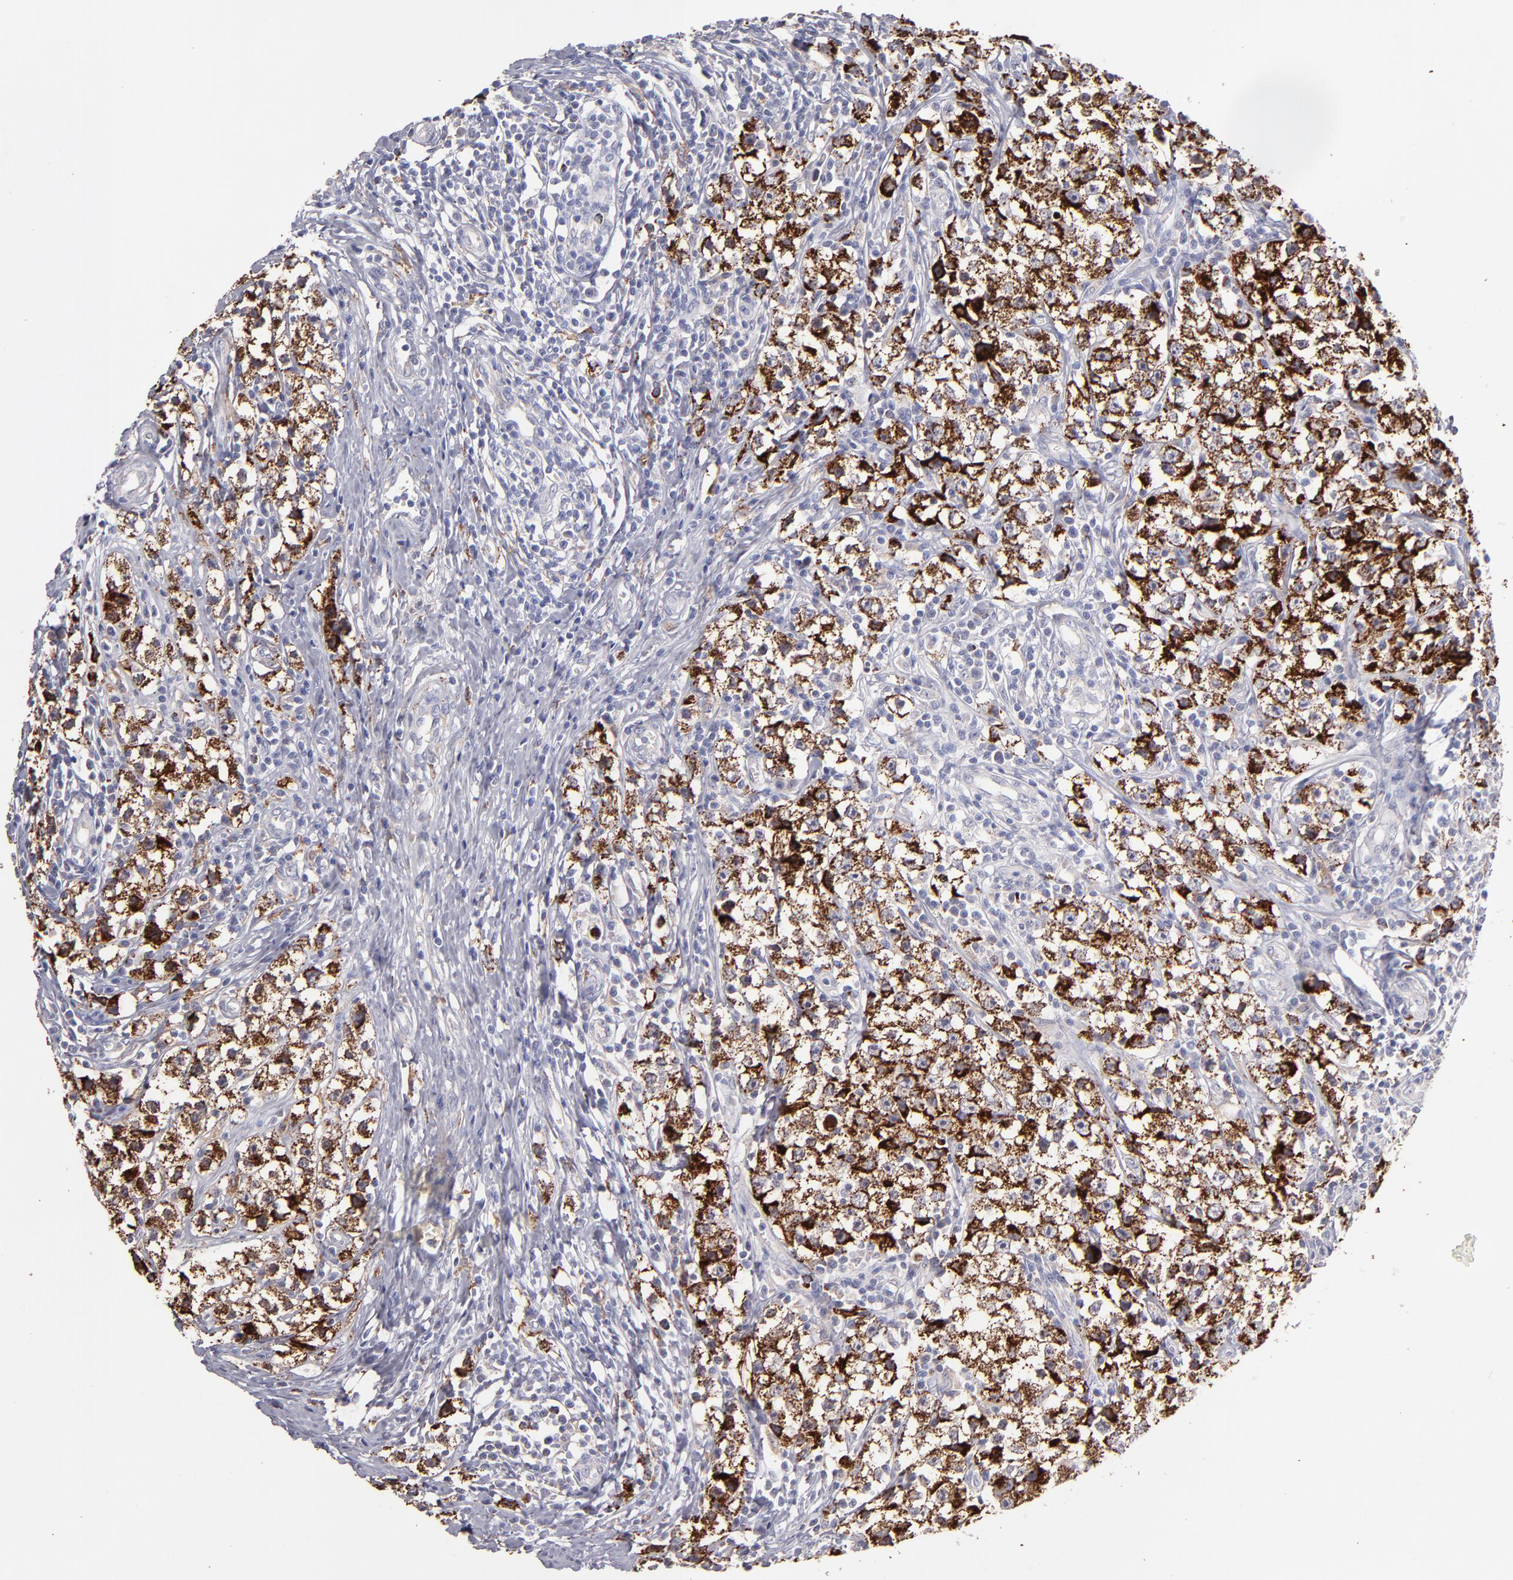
{"staining": {"intensity": "strong", "quantity": ">75%", "location": "cytoplasmic/membranous"}, "tissue": "testis cancer", "cell_type": "Tumor cells", "image_type": "cancer", "snomed": [{"axis": "morphology", "description": "Seminoma, NOS"}, {"axis": "topography", "description": "Testis"}], "caption": "Testis cancer was stained to show a protein in brown. There is high levels of strong cytoplasmic/membranous positivity in about >75% of tumor cells.", "gene": "GLDC", "patient": {"sex": "male", "age": 35}}